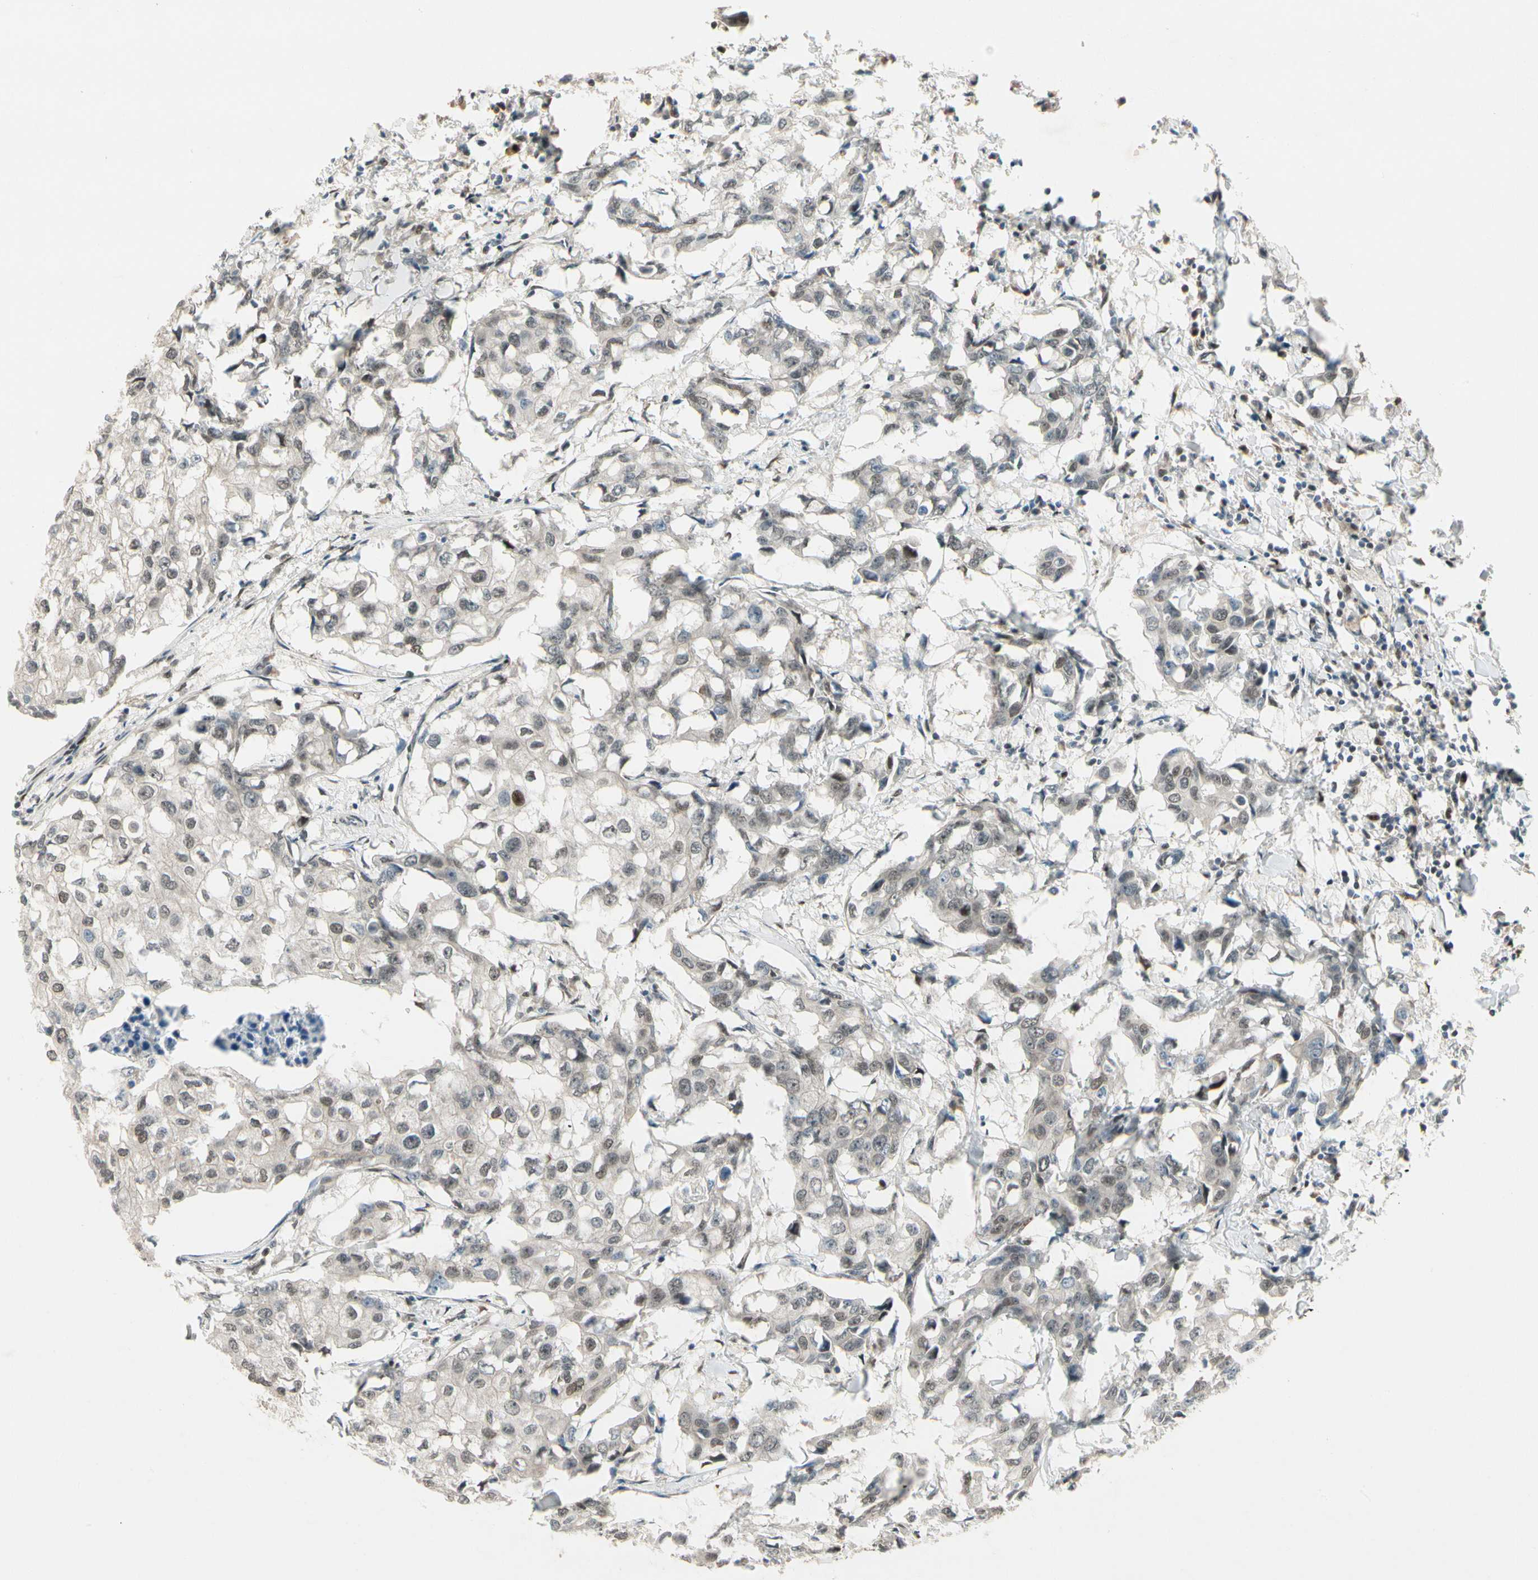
{"staining": {"intensity": "weak", "quantity": "<25%", "location": "nuclear"}, "tissue": "breast cancer", "cell_type": "Tumor cells", "image_type": "cancer", "snomed": [{"axis": "morphology", "description": "Duct carcinoma"}, {"axis": "topography", "description": "Breast"}], "caption": "This histopathology image is of breast intraductal carcinoma stained with immunohistochemistry to label a protein in brown with the nuclei are counter-stained blue. There is no positivity in tumor cells.", "gene": "GTF3A", "patient": {"sex": "female", "age": 27}}